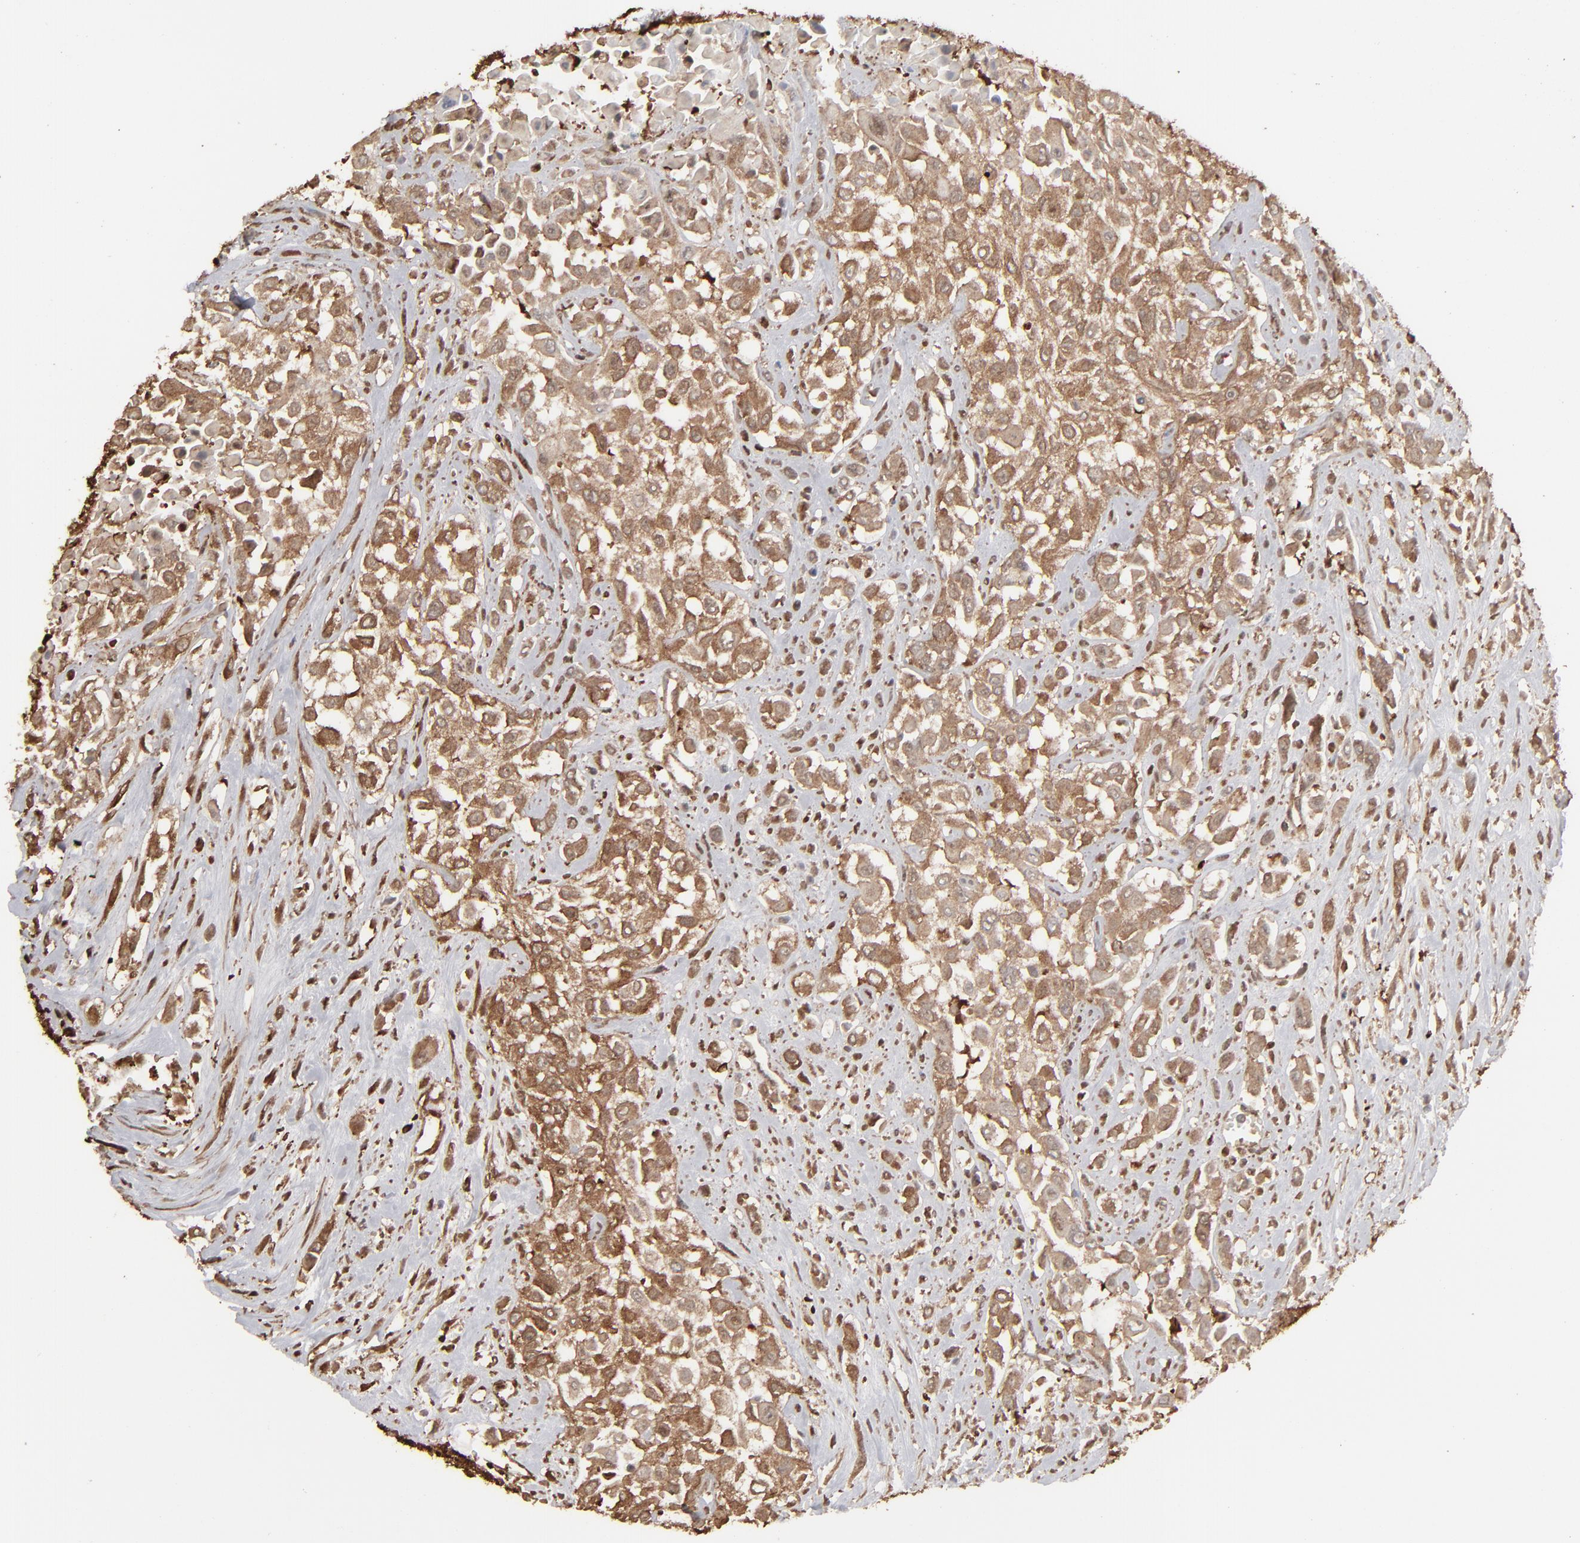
{"staining": {"intensity": "strong", "quantity": ">75%", "location": "cytoplasmic/membranous"}, "tissue": "urothelial cancer", "cell_type": "Tumor cells", "image_type": "cancer", "snomed": [{"axis": "morphology", "description": "Urothelial carcinoma, High grade"}, {"axis": "topography", "description": "Urinary bladder"}], "caption": "This photomicrograph displays IHC staining of human high-grade urothelial carcinoma, with high strong cytoplasmic/membranous positivity in about >75% of tumor cells.", "gene": "NME1-NME2", "patient": {"sex": "male", "age": 57}}